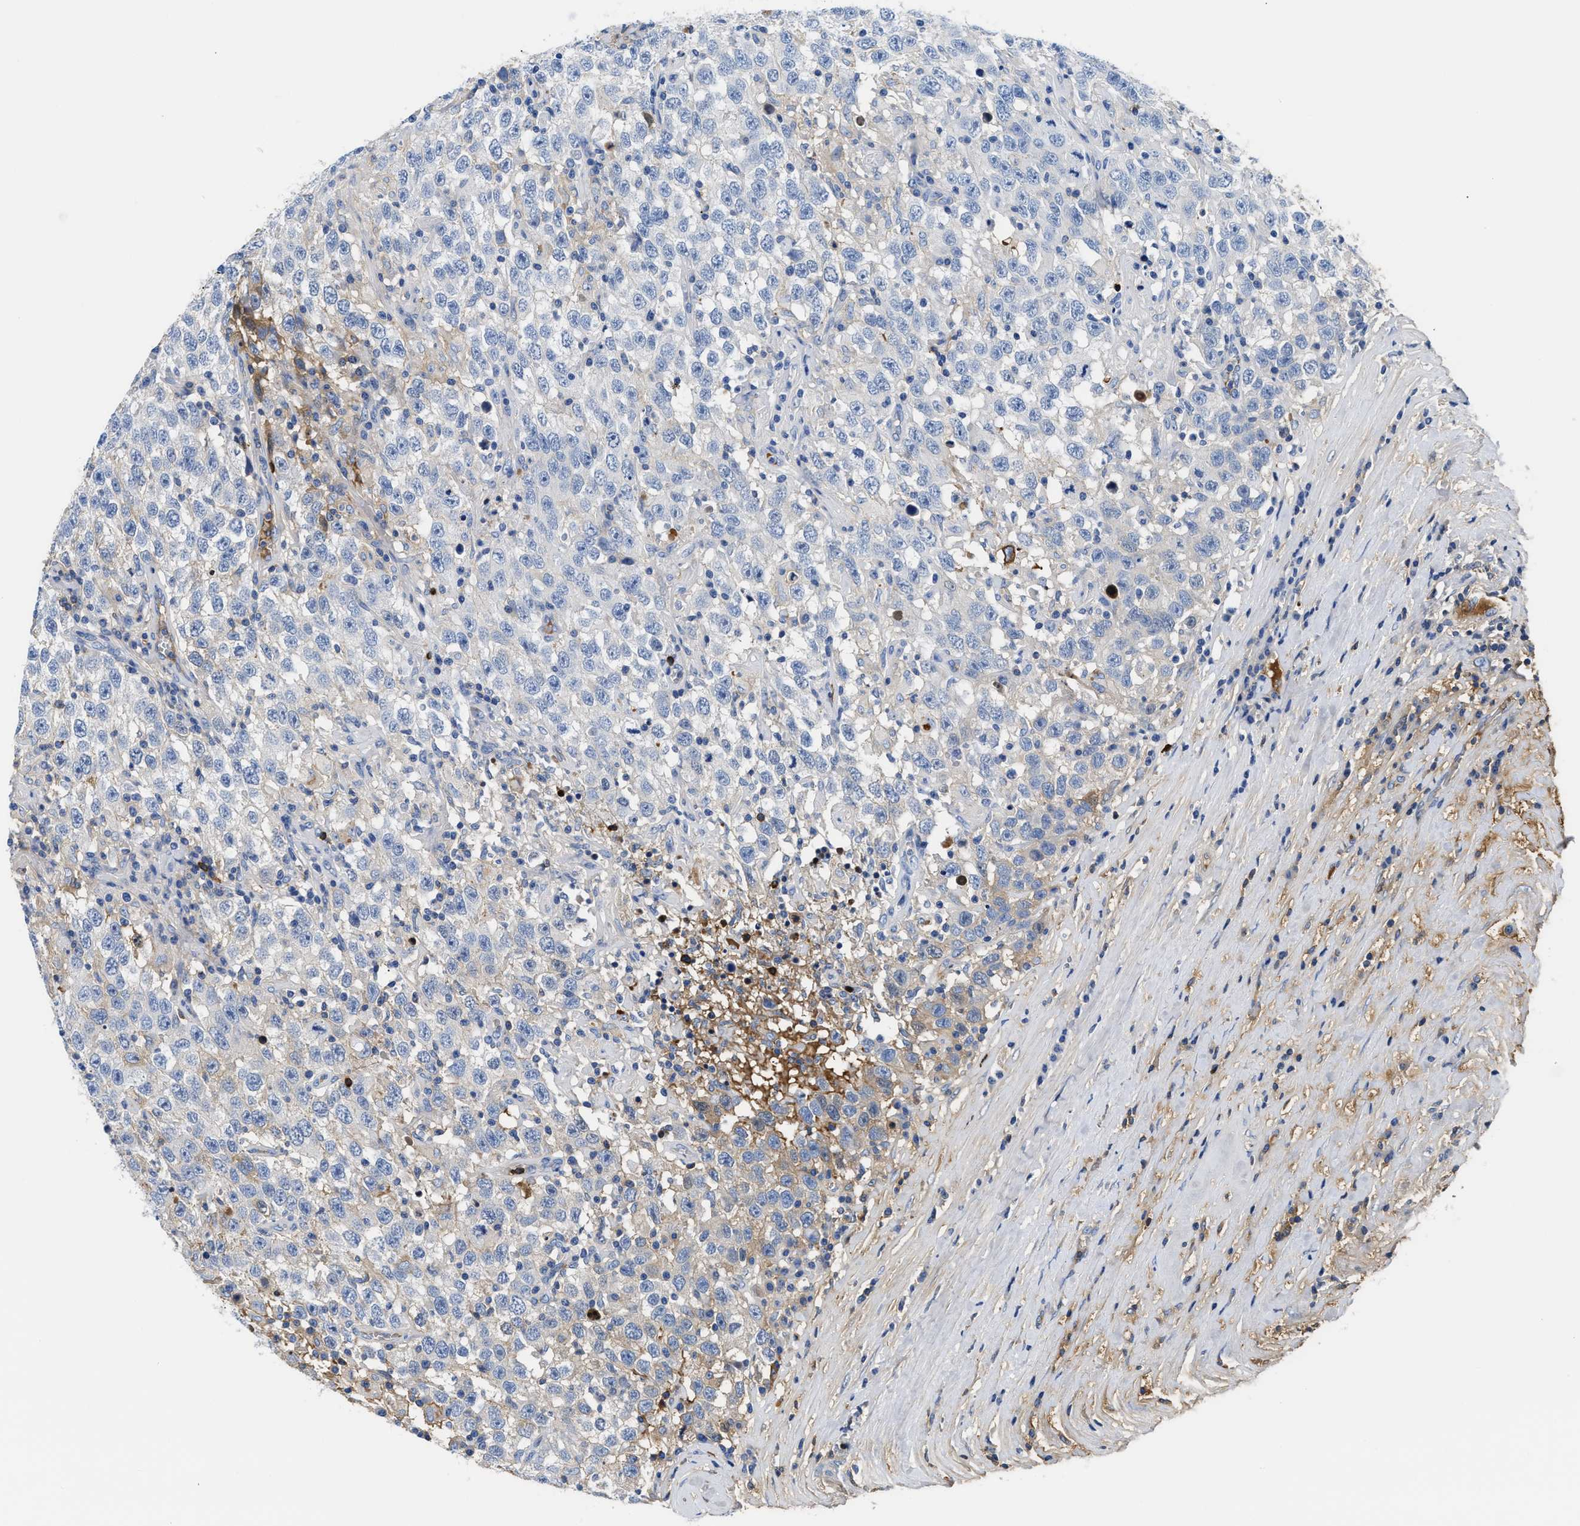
{"staining": {"intensity": "weak", "quantity": "<25%", "location": "cytoplasmic/membranous"}, "tissue": "testis cancer", "cell_type": "Tumor cells", "image_type": "cancer", "snomed": [{"axis": "morphology", "description": "Seminoma, NOS"}, {"axis": "topography", "description": "Testis"}], "caption": "Testis cancer was stained to show a protein in brown. There is no significant expression in tumor cells.", "gene": "GC", "patient": {"sex": "male", "age": 41}}